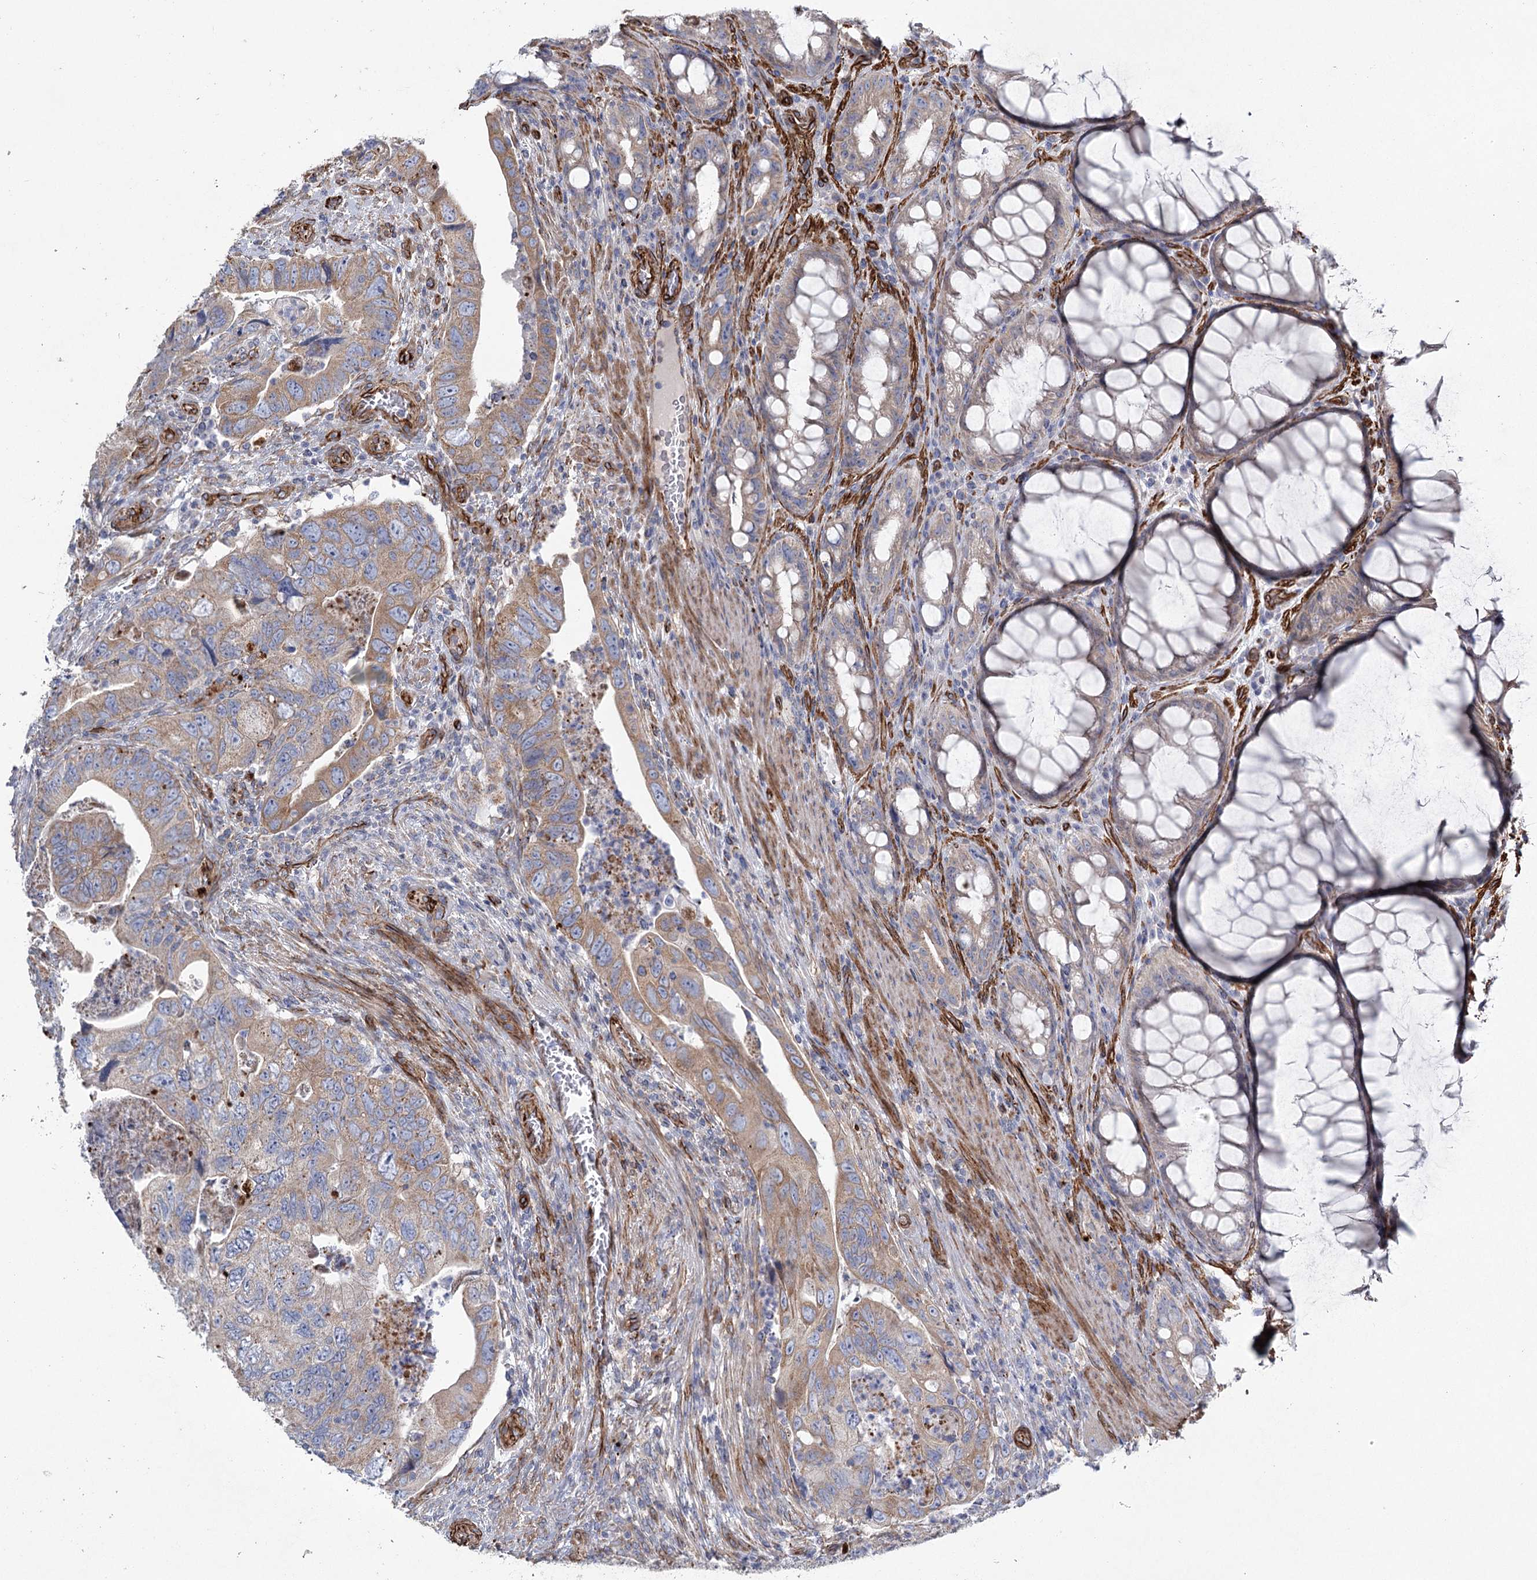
{"staining": {"intensity": "moderate", "quantity": "<25%", "location": "cytoplasmic/membranous"}, "tissue": "colorectal cancer", "cell_type": "Tumor cells", "image_type": "cancer", "snomed": [{"axis": "morphology", "description": "Adenocarcinoma, NOS"}, {"axis": "topography", "description": "Rectum"}], "caption": "Human colorectal cancer (adenocarcinoma) stained for a protein (brown) exhibits moderate cytoplasmic/membranous positive positivity in about <25% of tumor cells.", "gene": "TMEM164", "patient": {"sex": "male", "age": 63}}